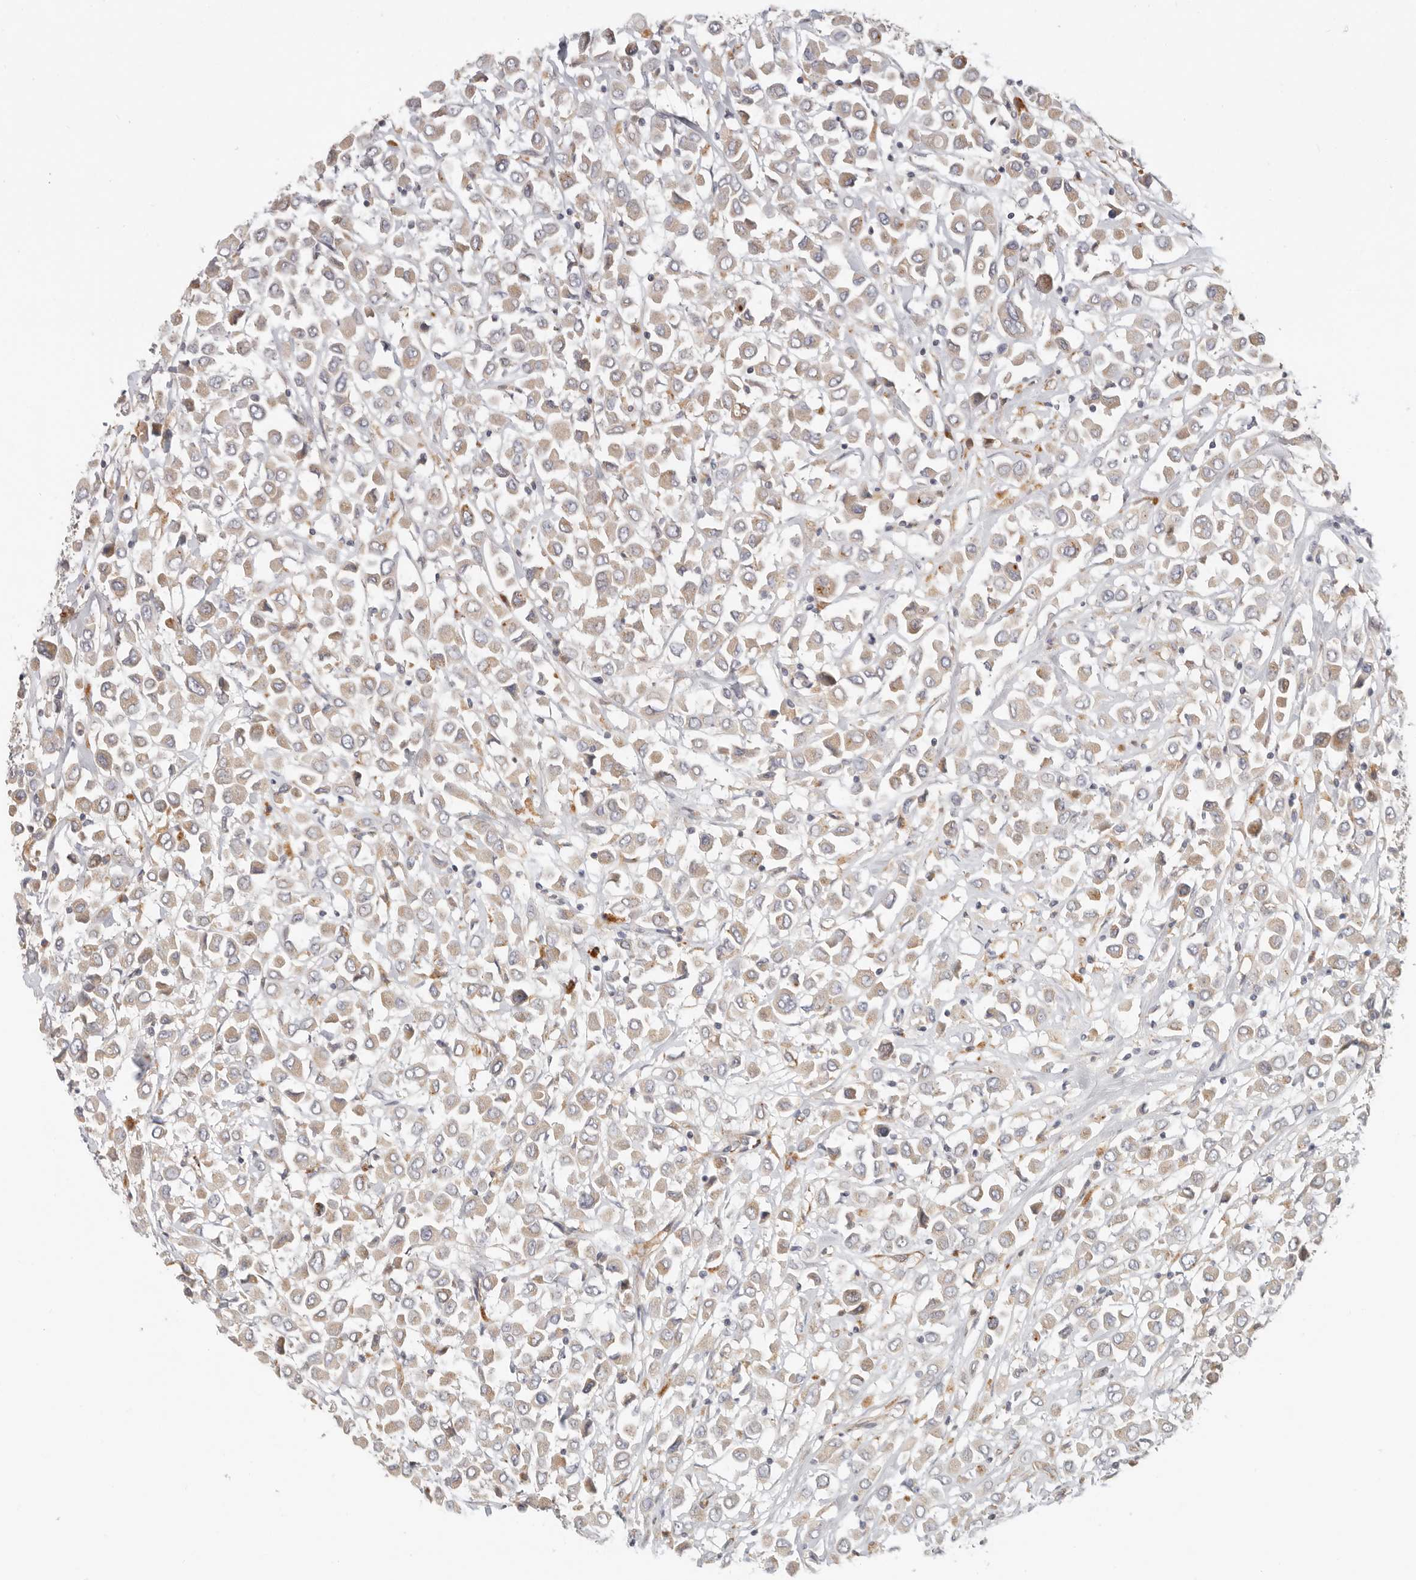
{"staining": {"intensity": "weak", "quantity": "25%-75%", "location": "cytoplasmic/membranous"}, "tissue": "breast cancer", "cell_type": "Tumor cells", "image_type": "cancer", "snomed": [{"axis": "morphology", "description": "Duct carcinoma"}, {"axis": "topography", "description": "Breast"}], "caption": "Immunohistochemistry (DAB) staining of breast invasive ductal carcinoma shows weak cytoplasmic/membranous protein expression in about 25%-75% of tumor cells.", "gene": "SPRING1", "patient": {"sex": "female", "age": 61}}